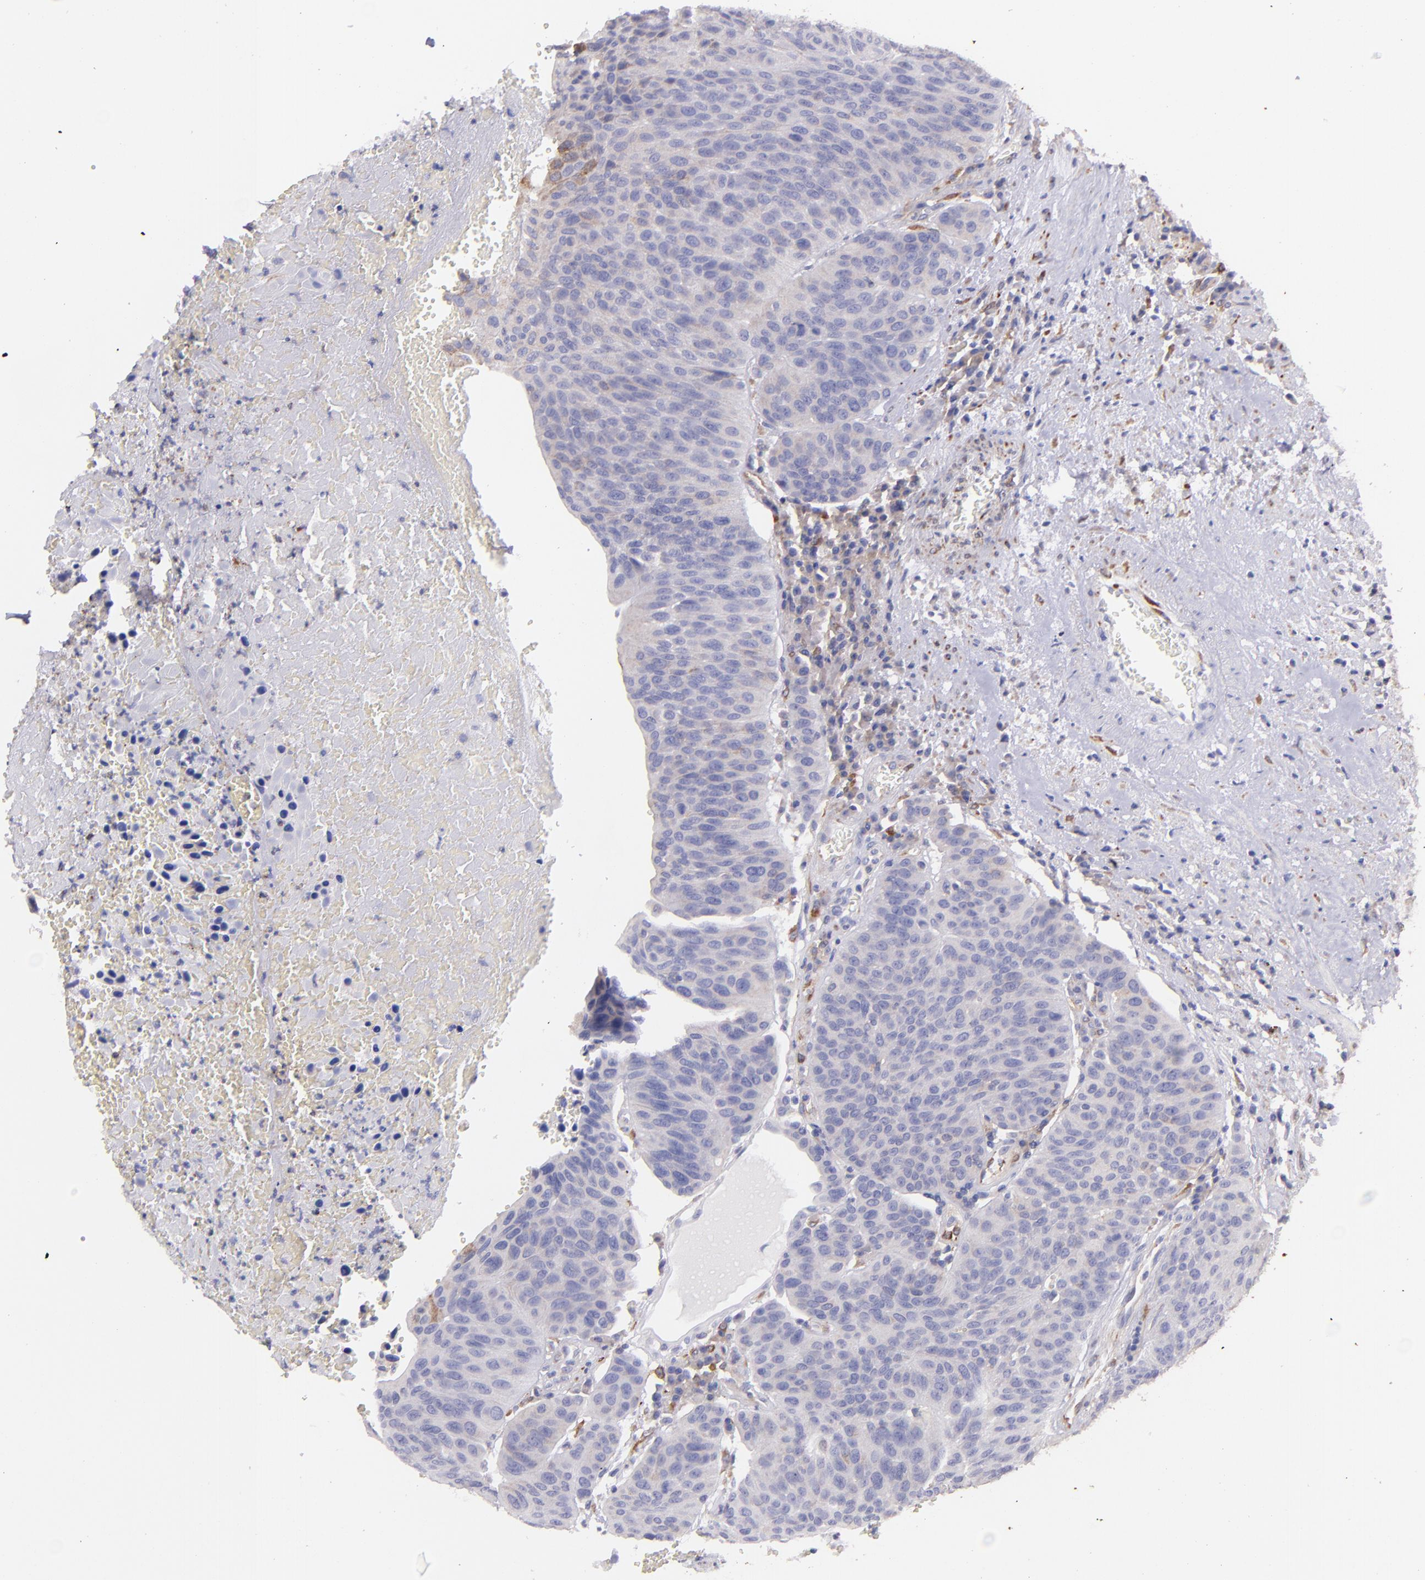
{"staining": {"intensity": "moderate", "quantity": "<25%", "location": "cytoplasmic/membranous"}, "tissue": "urothelial cancer", "cell_type": "Tumor cells", "image_type": "cancer", "snomed": [{"axis": "morphology", "description": "Urothelial carcinoma, High grade"}, {"axis": "topography", "description": "Urinary bladder"}], "caption": "Protein expression analysis of urothelial cancer reveals moderate cytoplasmic/membranous positivity in about <25% of tumor cells. (DAB IHC with brightfield microscopy, high magnification).", "gene": "RET", "patient": {"sex": "male", "age": 66}}